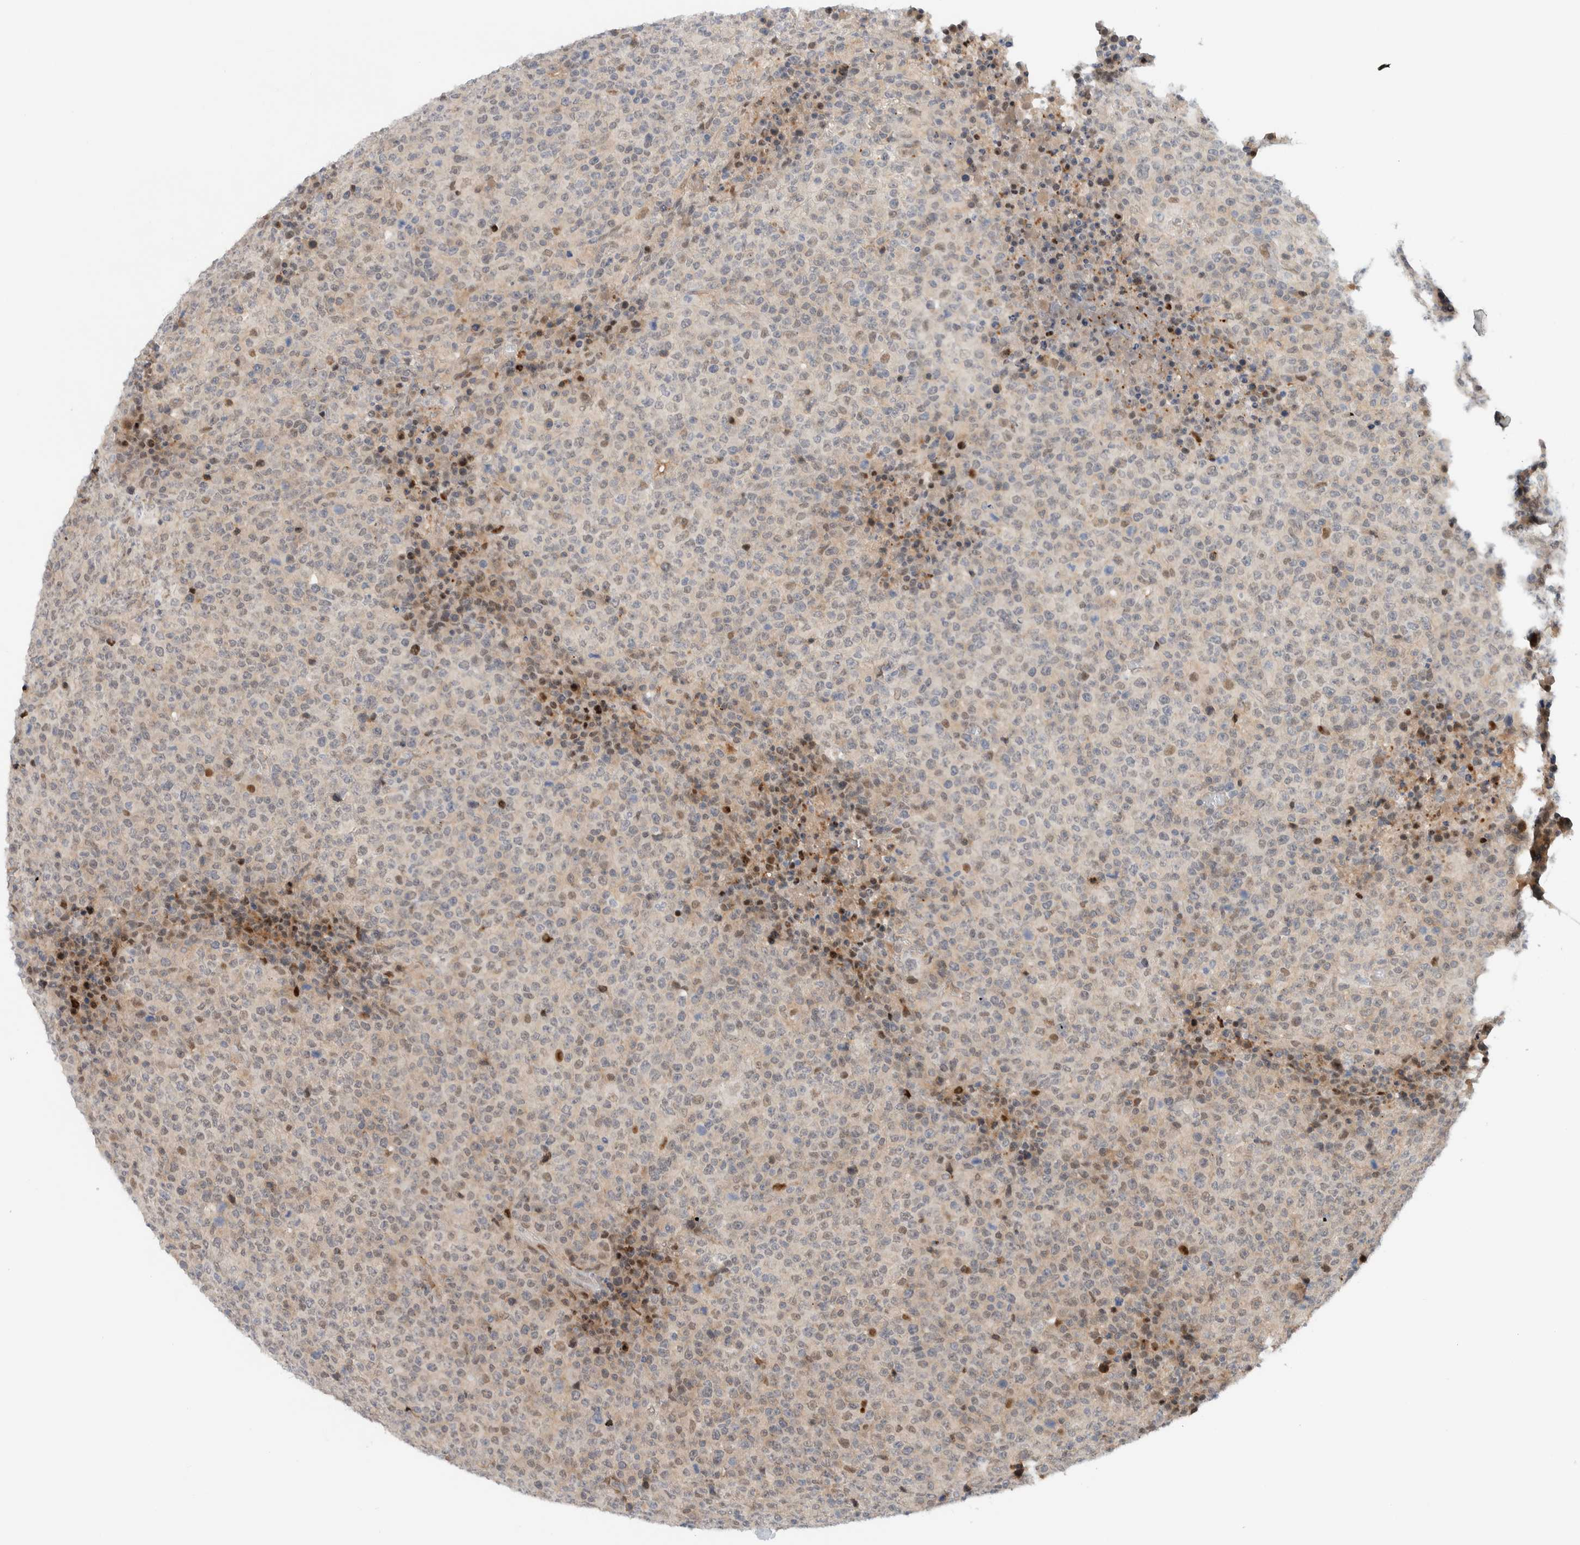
{"staining": {"intensity": "weak", "quantity": "<25%", "location": "nuclear"}, "tissue": "lymphoma", "cell_type": "Tumor cells", "image_type": "cancer", "snomed": [{"axis": "morphology", "description": "Malignant lymphoma, non-Hodgkin's type, High grade"}, {"axis": "topography", "description": "Lymph node"}], "caption": "Protein analysis of lymphoma demonstrates no significant positivity in tumor cells.", "gene": "NCR3LG1", "patient": {"sex": "male", "age": 13}}